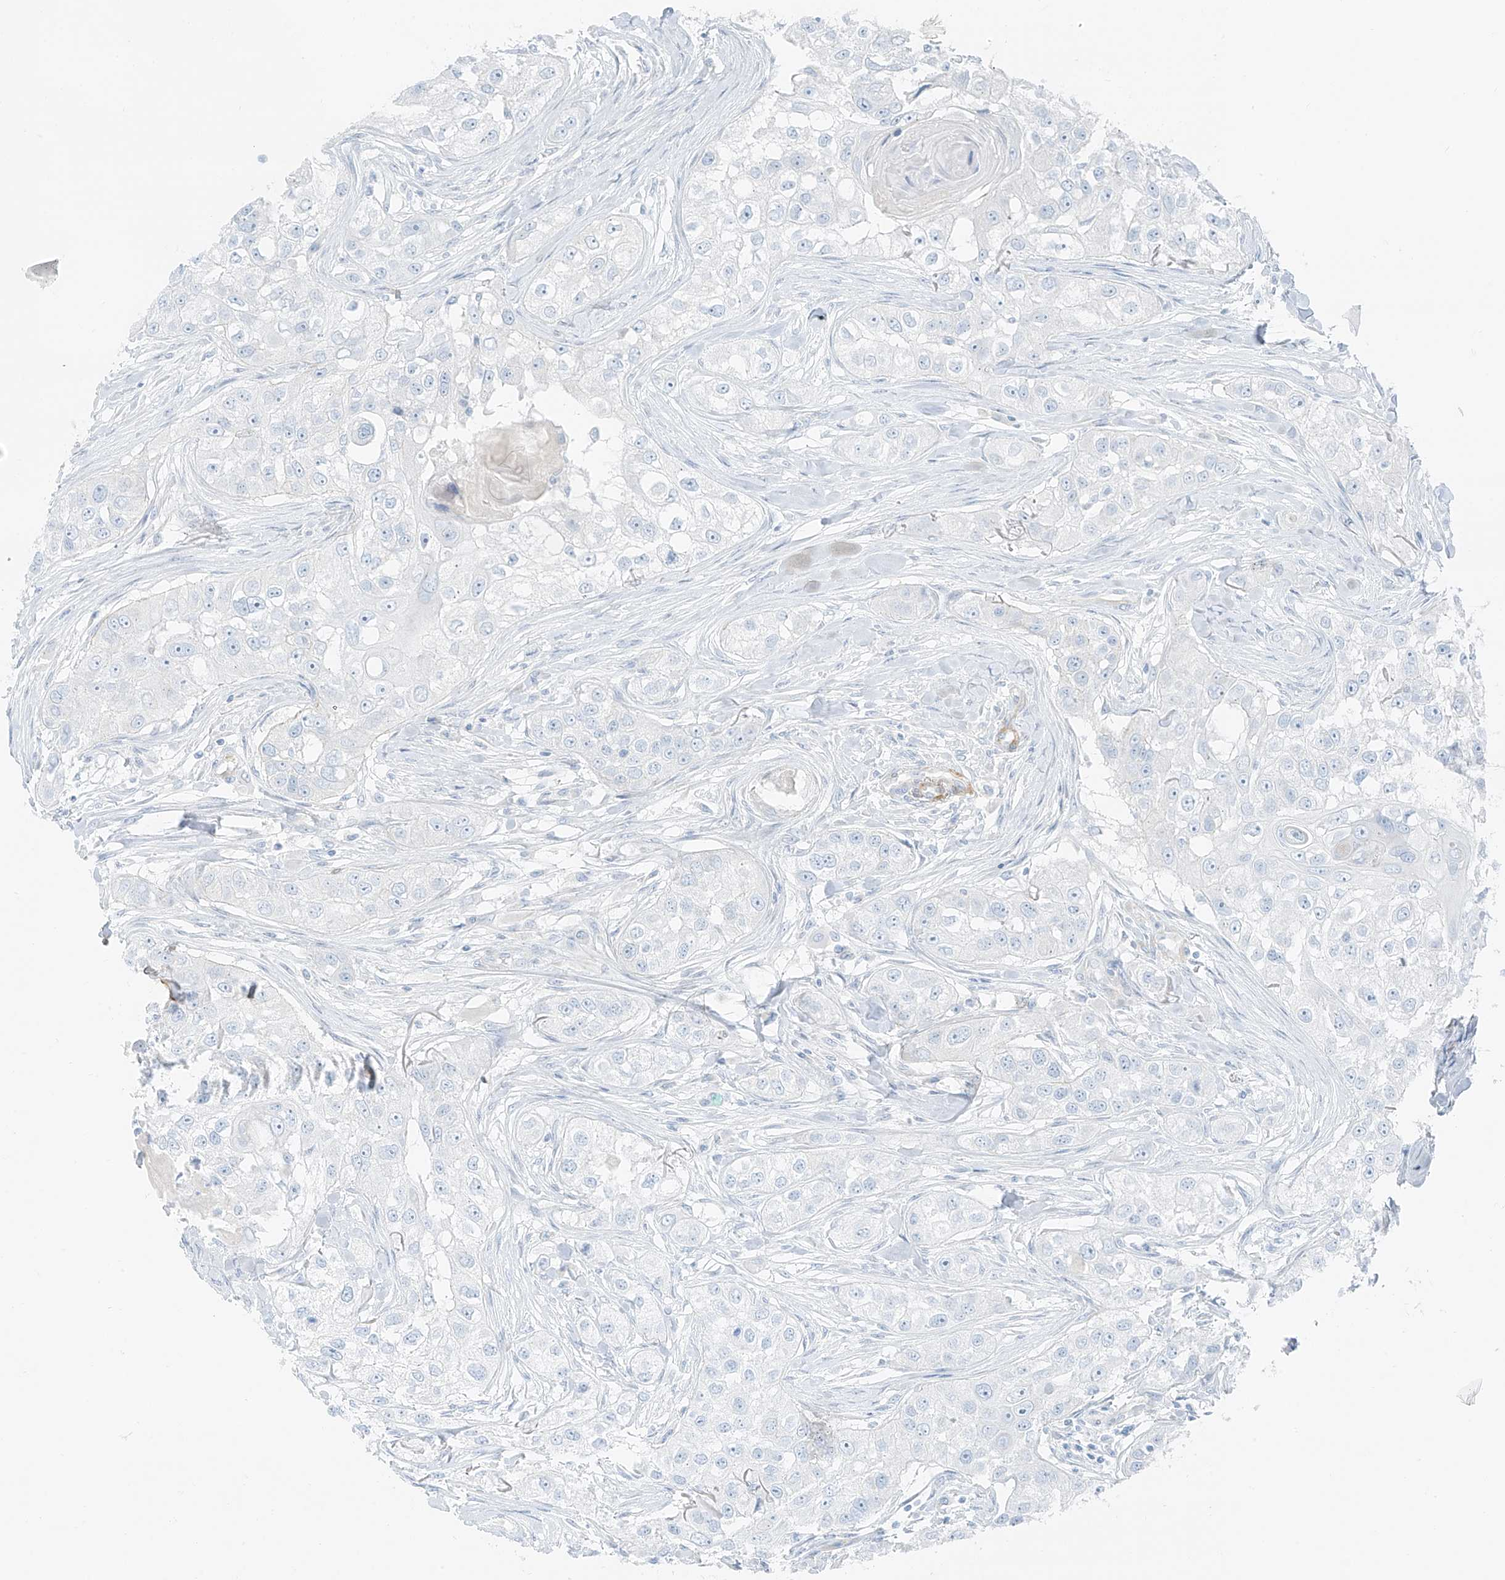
{"staining": {"intensity": "negative", "quantity": "none", "location": "none"}, "tissue": "head and neck cancer", "cell_type": "Tumor cells", "image_type": "cancer", "snomed": [{"axis": "morphology", "description": "Normal tissue, NOS"}, {"axis": "morphology", "description": "Squamous cell carcinoma, NOS"}, {"axis": "topography", "description": "Skeletal muscle"}, {"axis": "topography", "description": "Head-Neck"}], "caption": "Photomicrograph shows no significant protein positivity in tumor cells of head and neck cancer (squamous cell carcinoma).", "gene": "SMCP", "patient": {"sex": "male", "age": 51}}